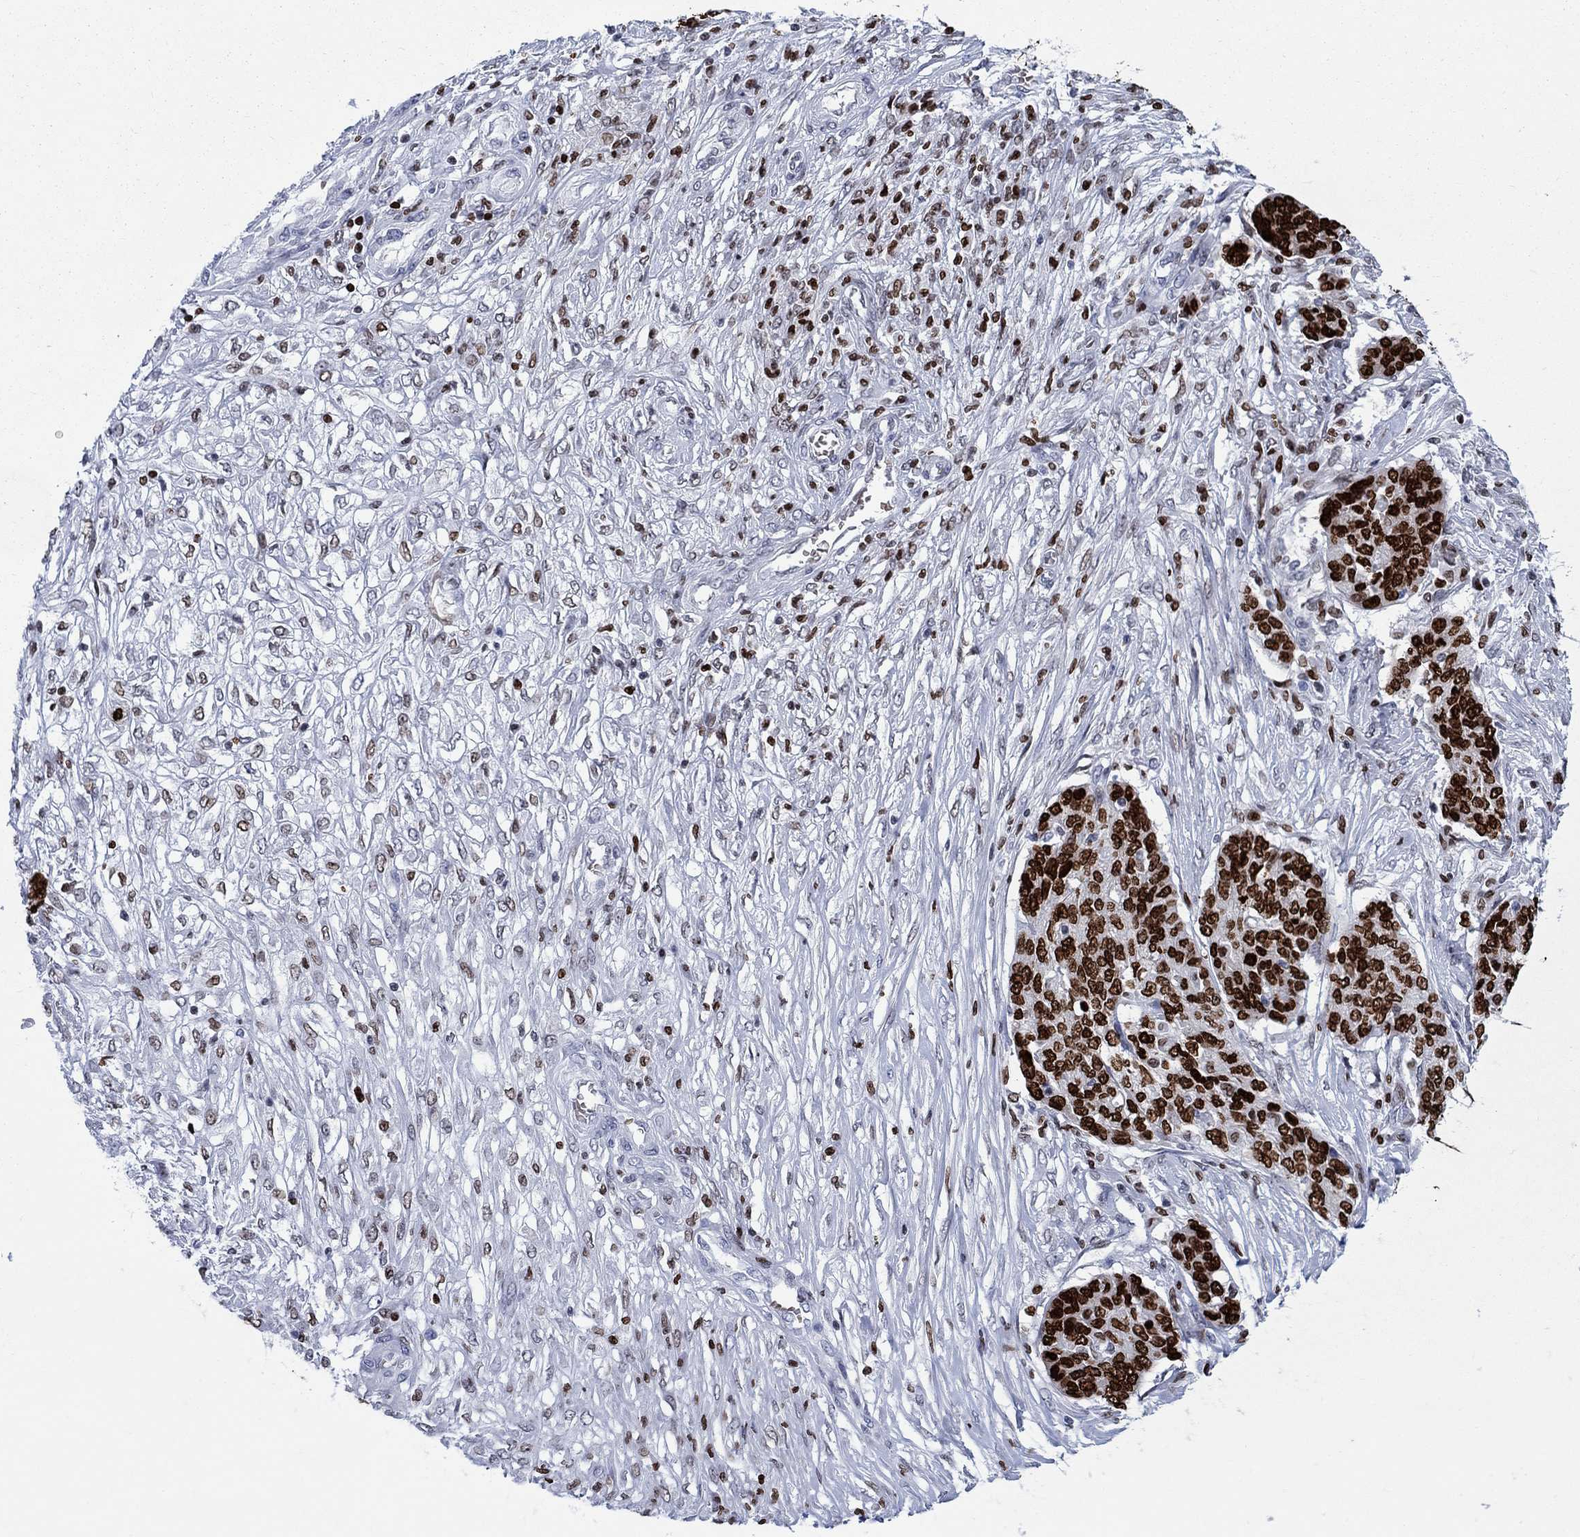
{"staining": {"intensity": "strong", "quantity": ">75%", "location": "nuclear"}, "tissue": "ovarian cancer", "cell_type": "Tumor cells", "image_type": "cancer", "snomed": [{"axis": "morphology", "description": "Cystadenocarcinoma, serous, NOS"}, {"axis": "topography", "description": "Ovary"}], "caption": "This image displays IHC staining of human ovarian cancer (serous cystadenocarcinoma), with high strong nuclear positivity in about >75% of tumor cells.", "gene": "HMGA1", "patient": {"sex": "female", "age": 67}}